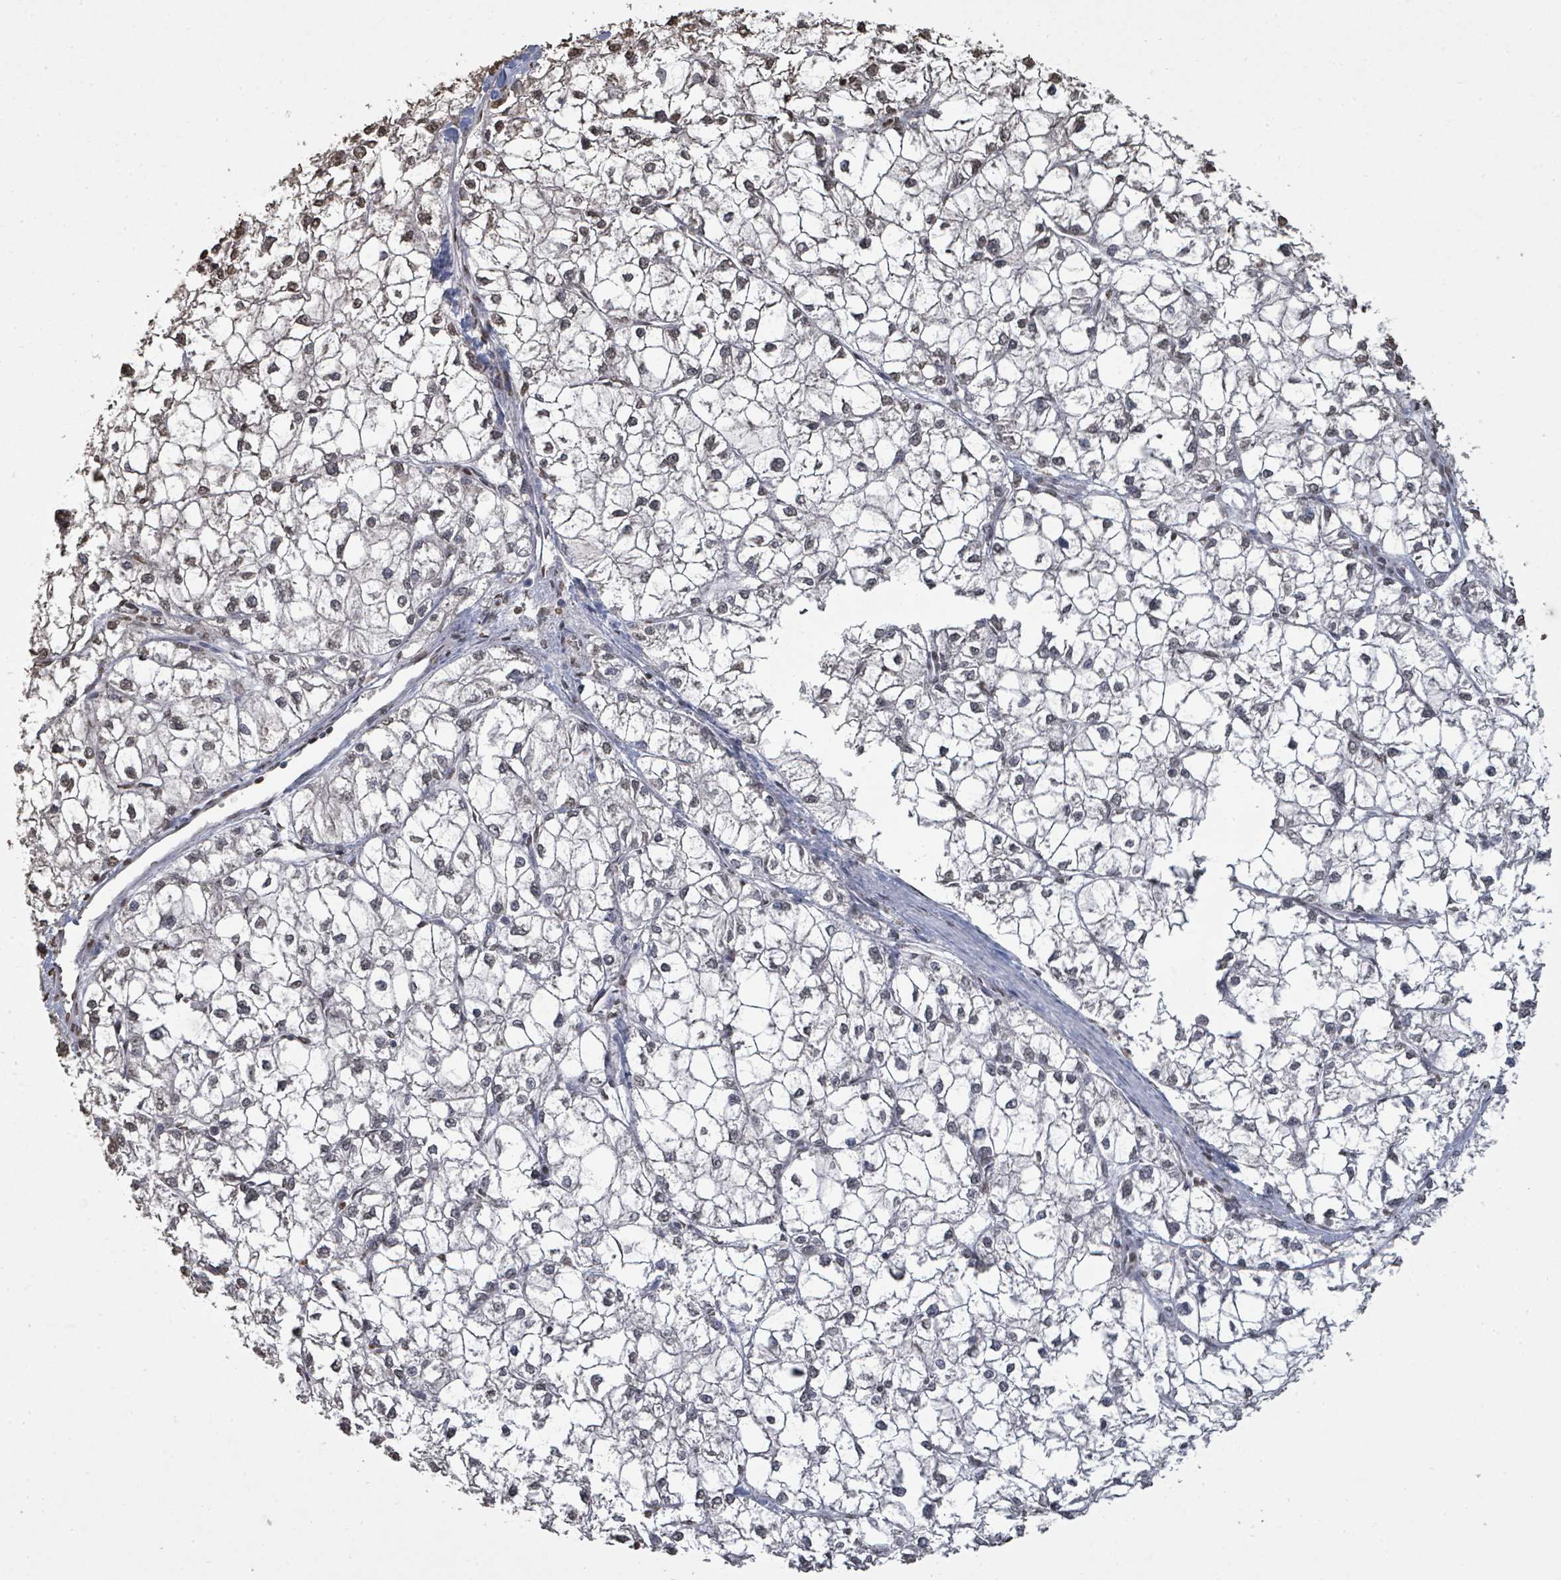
{"staining": {"intensity": "negative", "quantity": "none", "location": "none"}, "tissue": "liver cancer", "cell_type": "Tumor cells", "image_type": "cancer", "snomed": [{"axis": "morphology", "description": "Carcinoma, Hepatocellular, NOS"}, {"axis": "topography", "description": "Liver"}], "caption": "This is an IHC image of human hepatocellular carcinoma (liver). There is no expression in tumor cells.", "gene": "MRPS12", "patient": {"sex": "female", "age": 43}}